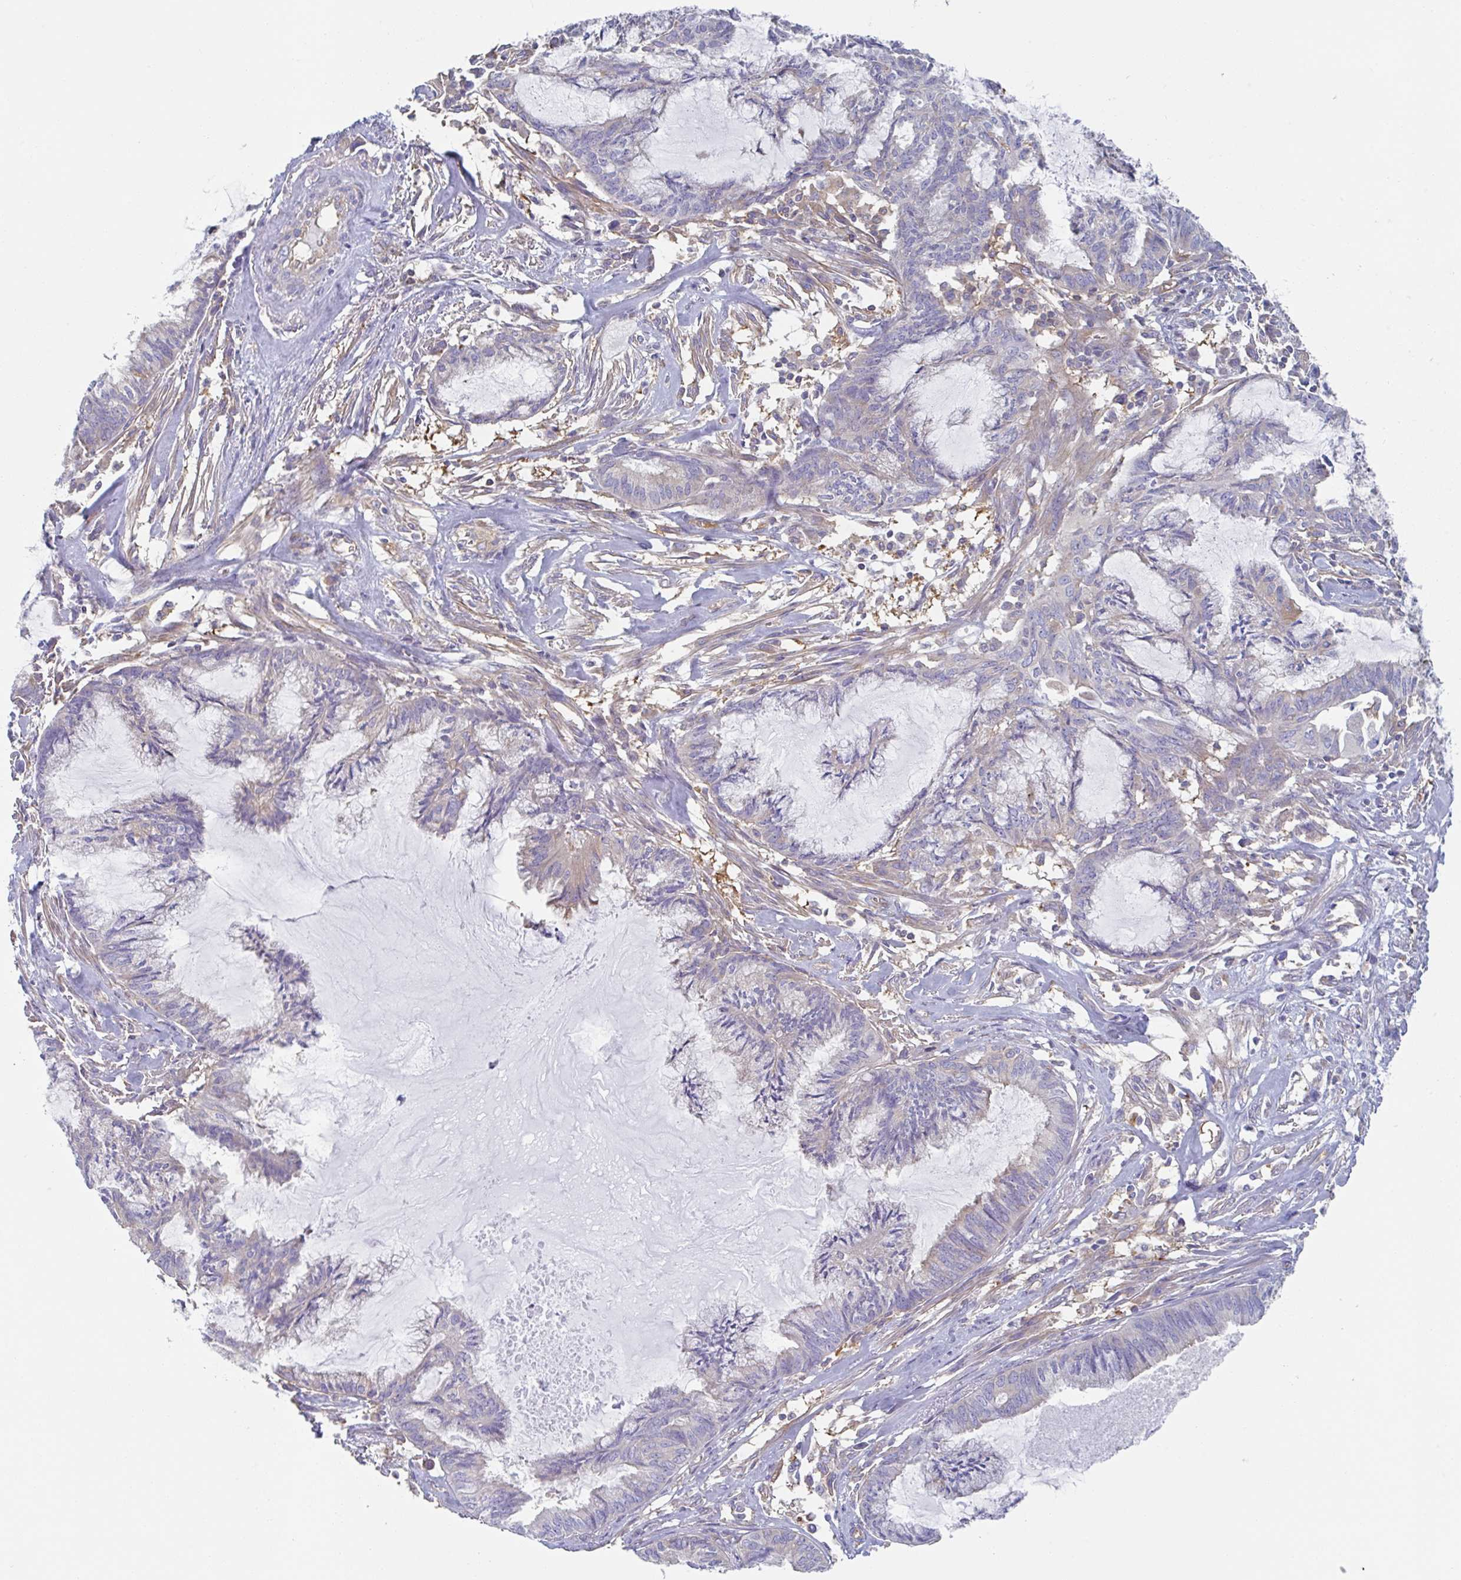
{"staining": {"intensity": "negative", "quantity": "none", "location": "none"}, "tissue": "endometrial cancer", "cell_type": "Tumor cells", "image_type": "cancer", "snomed": [{"axis": "morphology", "description": "Adenocarcinoma, NOS"}, {"axis": "topography", "description": "Endometrium"}], "caption": "This is an immunohistochemistry (IHC) photomicrograph of human endometrial cancer (adenocarcinoma). There is no staining in tumor cells.", "gene": "AMPD2", "patient": {"sex": "female", "age": 86}}